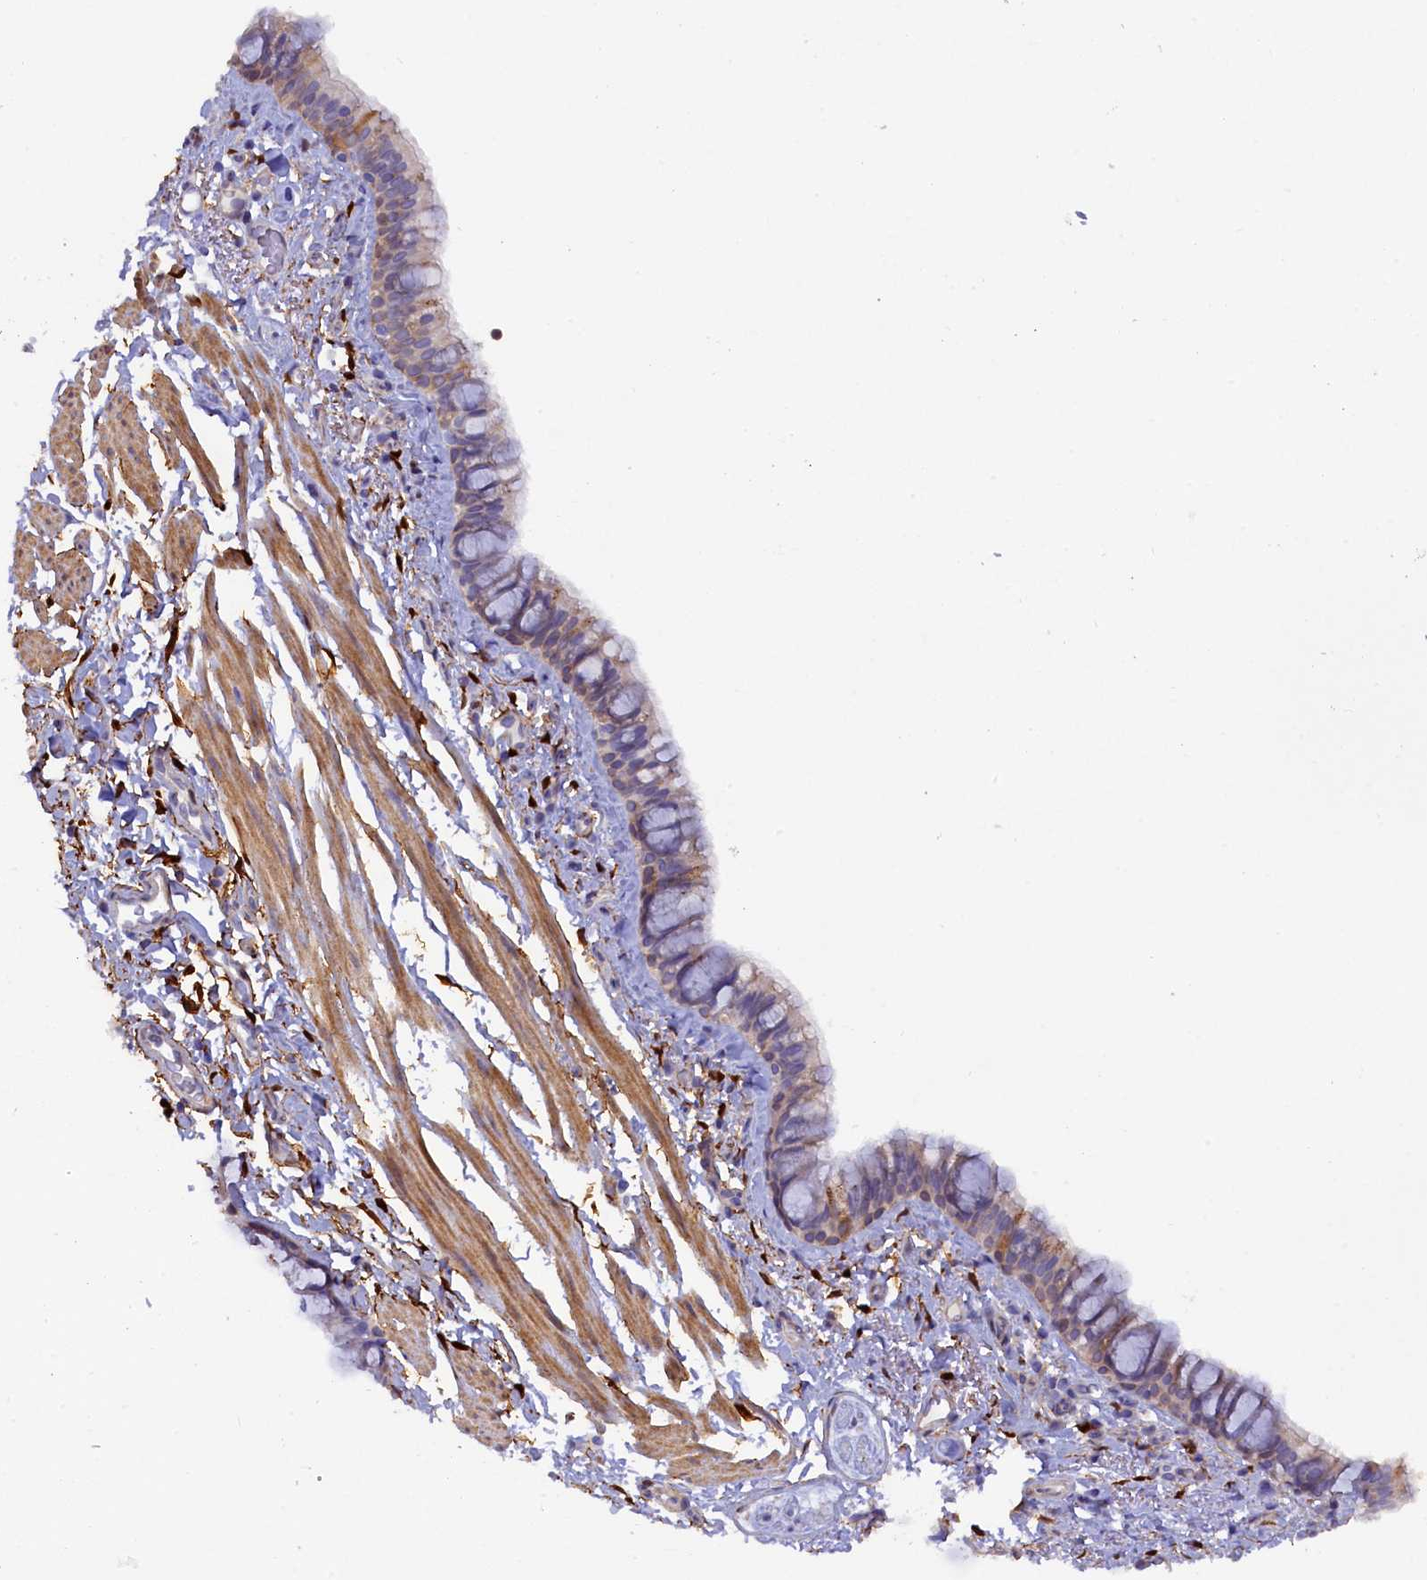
{"staining": {"intensity": "weak", "quantity": "<25%", "location": "cytoplasmic/membranous"}, "tissue": "bronchus", "cell_type": "Respiratory epithelial cells", "image_type": "normal", "snomed": [{"axis": "morphology", "description": "Normal tissue, NOS"}, {"axis": "topography", "description": "Cartilage tissue"}, {"axis": "topography", "description": "Bronchus"}], "caption": "Immunohistochemical staining of unremarkable human bronchus exhibits no significant staining in respiratory epithelial cells.", "gene": "POGLUT3", "patient": {"sex": "female", "age": 36}}